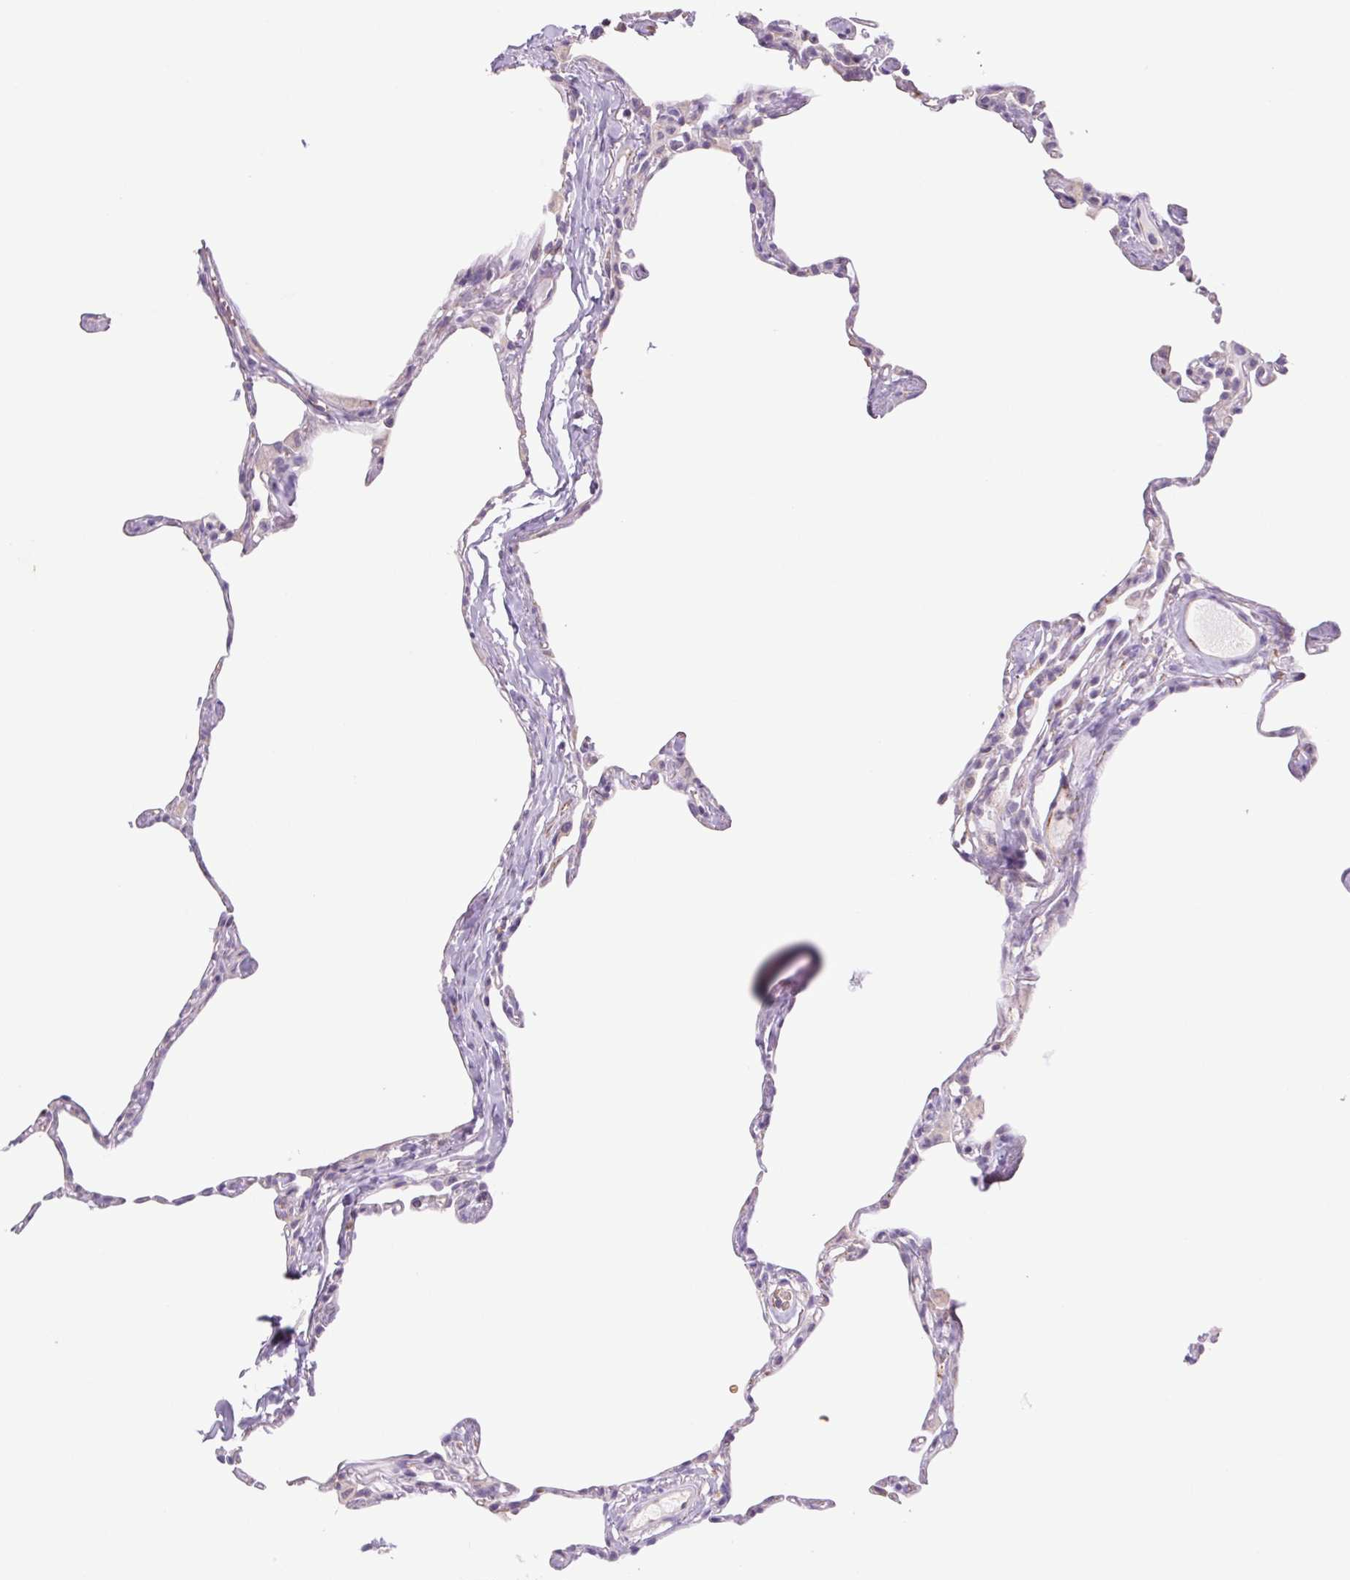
{"staining": {"intensity": "negative", "quantity": "none", "location": "none"}, "tissue": "lung", "cell_type": "Alveolar cells", "image_type": "normal", "snomed": [{"axis": "morphology", "description": "Normal tissue, NOS"}, {"axis": "topography", "description": "Lung"}], "caption": "This is a histopathology image of immunohistochemistry (IHC) staining of unremarkable lung, which shows no staining in alveolar cells. The staining is performed using DAB brown chromogen with nuclei counter-stained in using hematoxylin.", "gene": "IGFL3", "patient": {"sex": "male", "age": 65}}